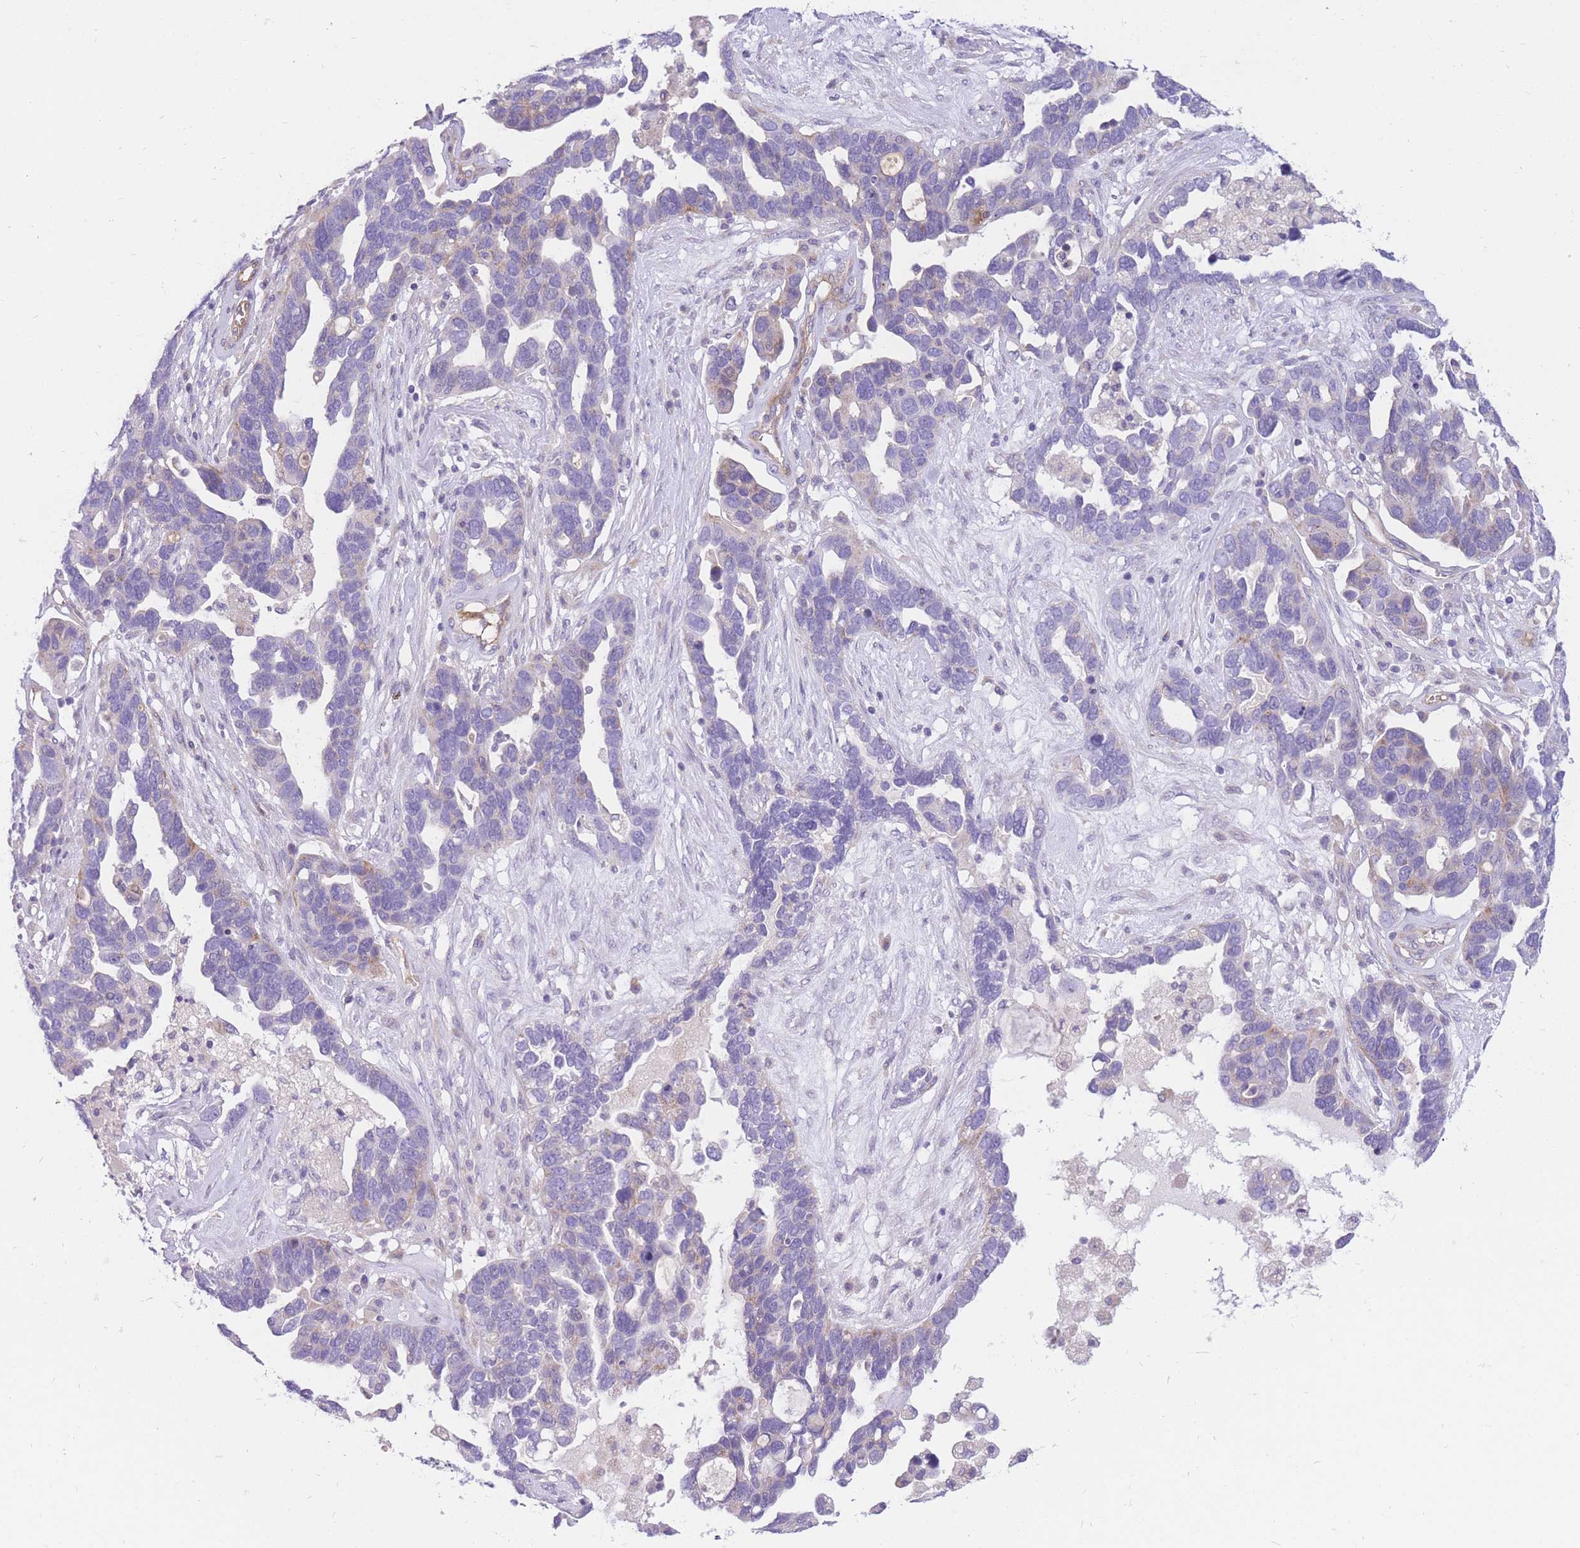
{"staining": {"intensity": "negative", "quantity": "none", "location": "none"}, "tissue": "ovarian cancer", "cell_type": "Tumor cells", "image_type": "cancer", "snomed": [{"axis": "morphology", "description": "Cystadenocarcinoma, serous, NOS"}, {"axis": "topography", "description": "Ovary"}], "caption": "IHC micrograph of neoplastic tissue: ovarian cancer (serous cystadenocarcinoma) stained with DAB shows no significant protein expression in tumor cells.", "gene": "SULT1A1", "patient": {"sex": "female", "age": 54}}